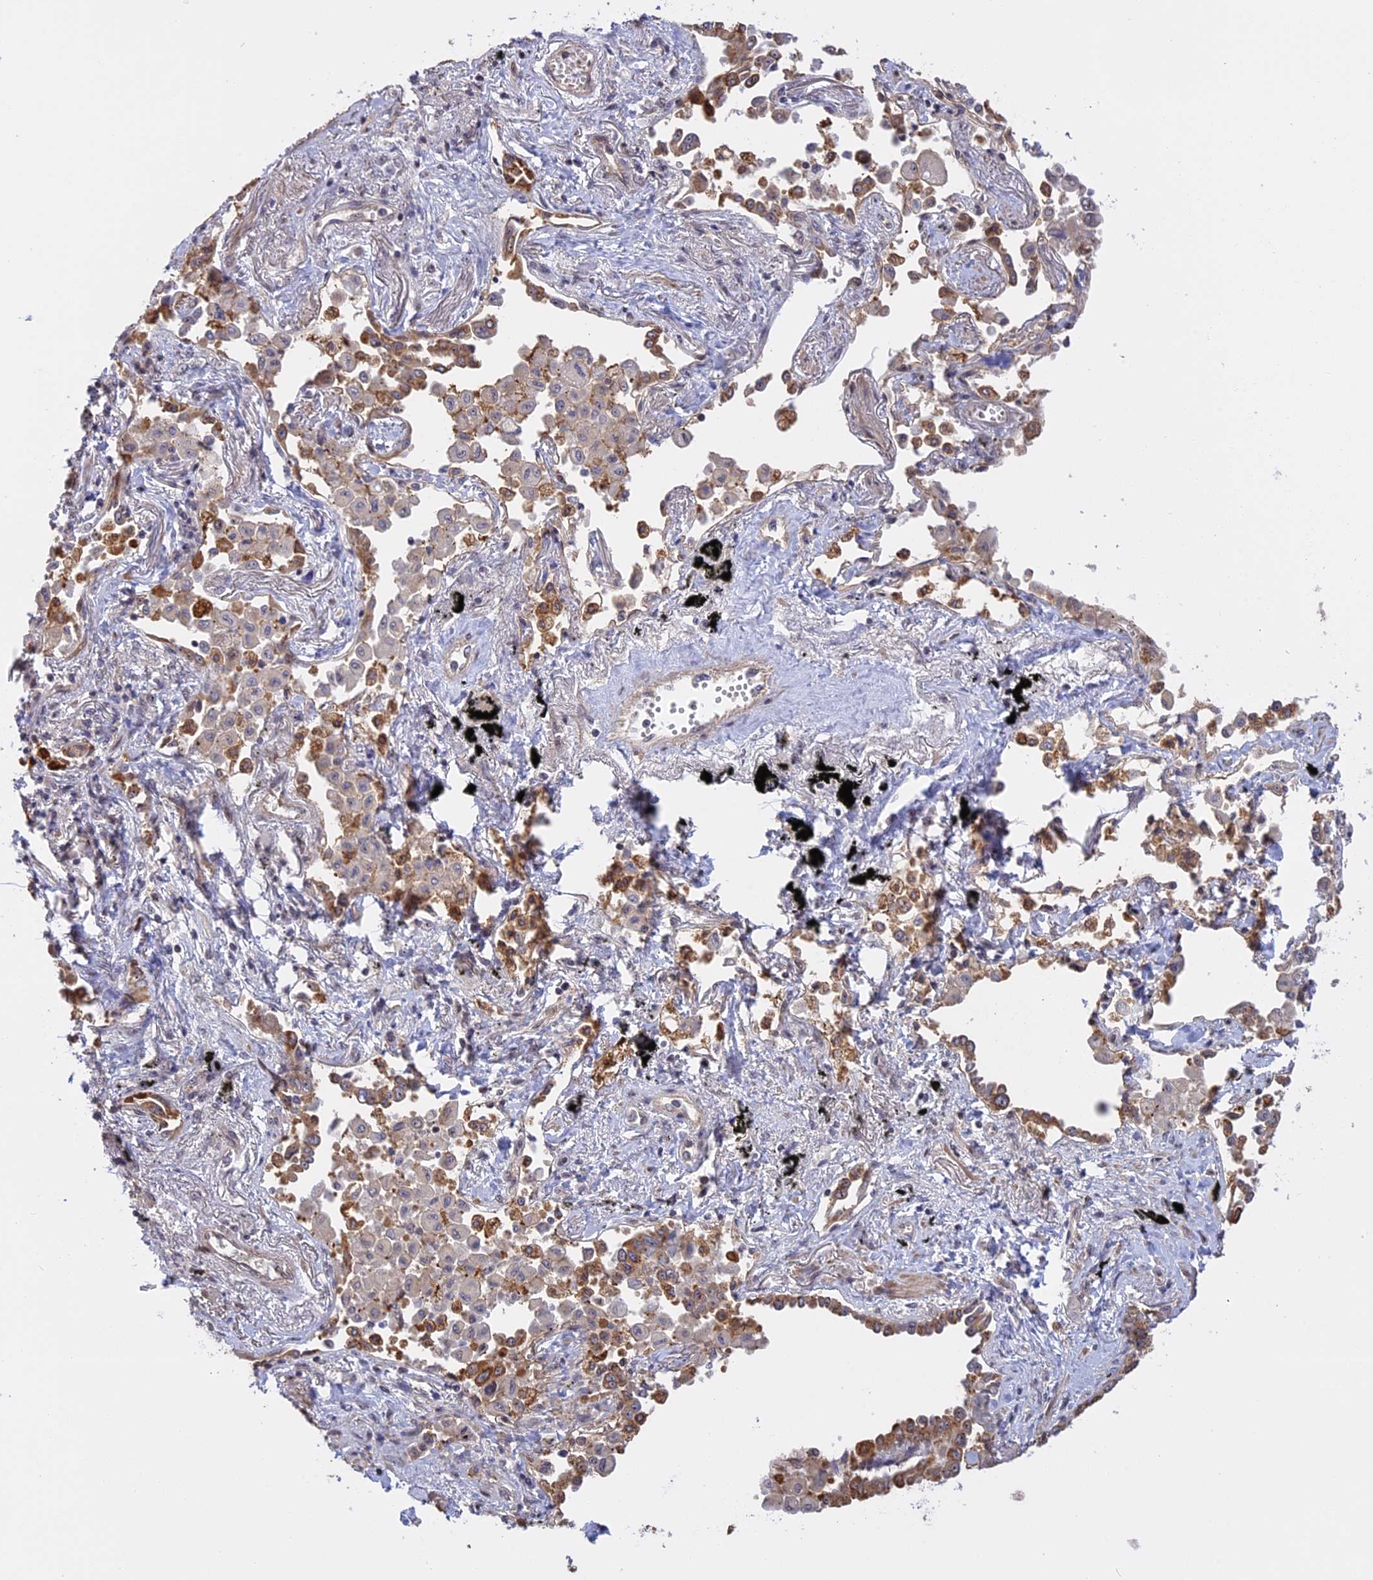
{"staining": {"intensity": "moderate", "quantity": ">75%", "location": "cytoplasmic/membranous"}, "tissue": "lung cancer", "cell_type": "Tumor cells", "image_type": "cancer", "snomed": [{"axis": "morphology", "description": "Adenocarcinoma, NOS"}, {"axis": "topography", "description": "Lung"}], "caption": "Protein expression analysis of lung cancer displays moderate cytoplasmic/membranous expression in about >75% of tumor cells.", "gene": "MGA", "patient": {"sex": "male", "age": 67}}